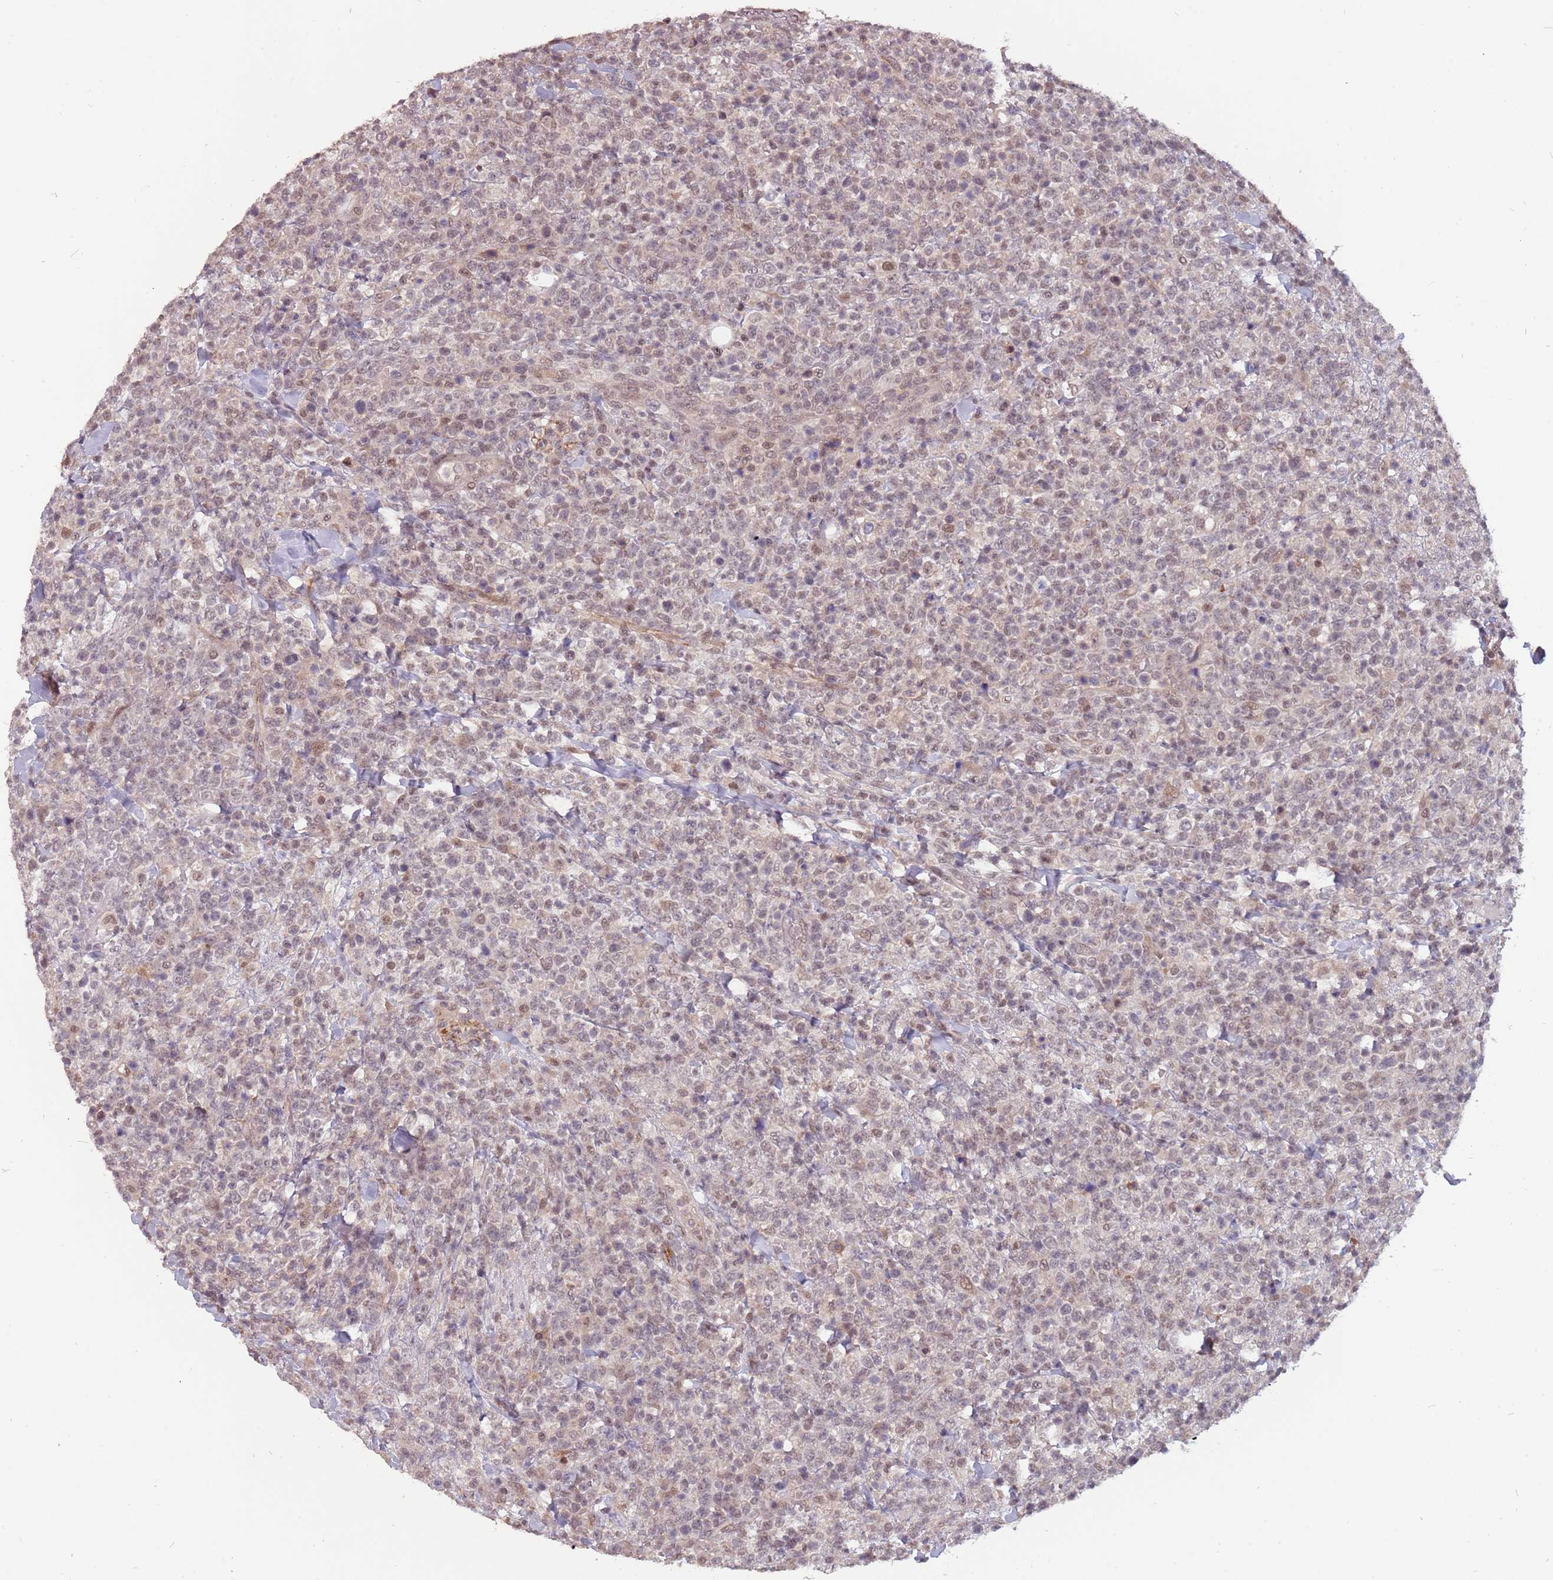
{"staining": {"intensity": "weak", "quantity": "25%-75%", "location": "nuclear"}, "tissue": "lymphoma", "cell_type": "Tumor cells", "image_type": "cancer", "snomed": [{"axis": "morphology", "description": "Malignant lymphoma, non-Hodgkin's type, High grade"}, {"axis": "topography", "description": "Colon"}], "caption": "Brown immunohistochemical staining in human malignant lymphoma, non-Hodgkin's type (high-grade) shows weak nuclear positivity in approximately 25%-75% of tumor cells.", "gene": "ZBTB5", "patient": {"sex": "female", "age": 53}}